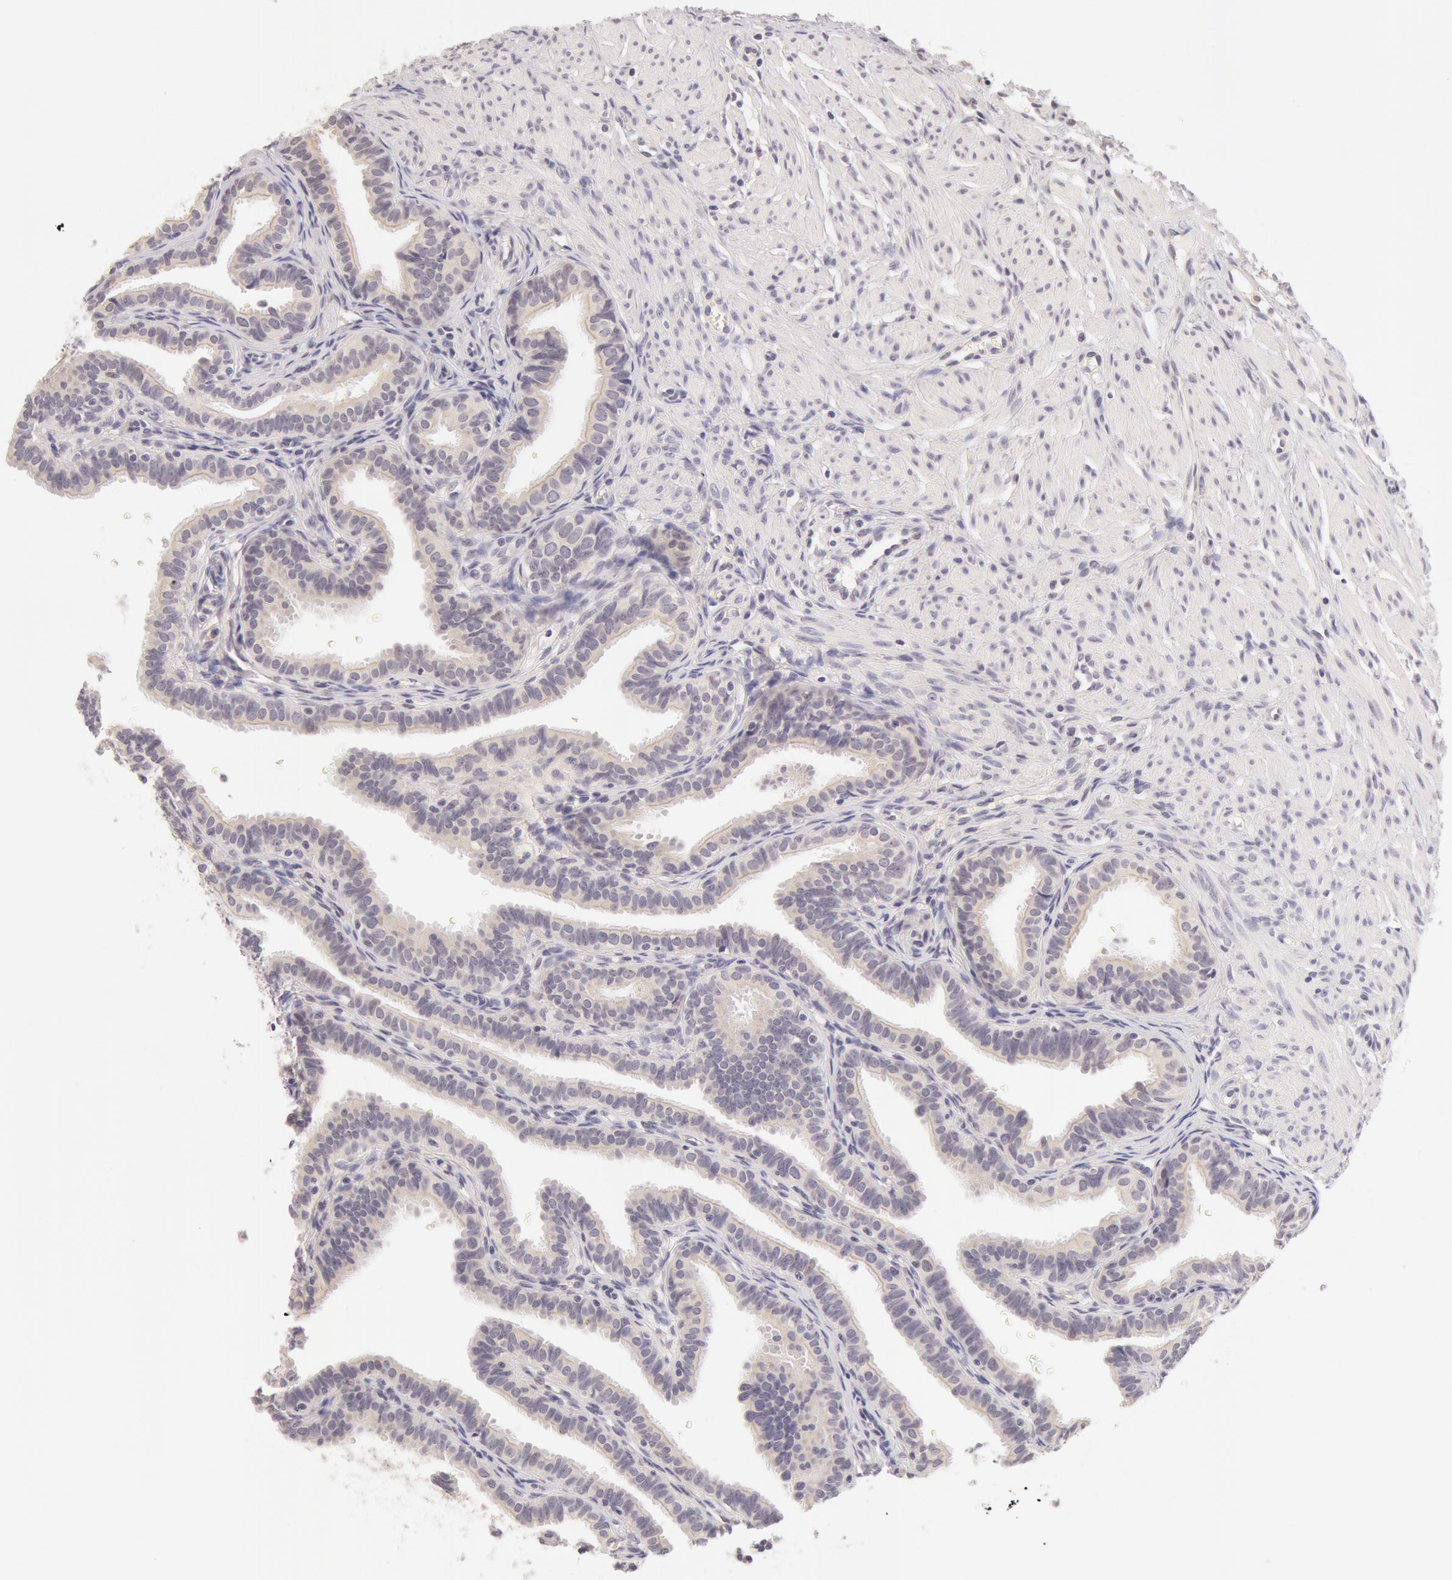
{"staining": {"intensity": "negative", "quantity": "none", "location": "none"}, "tissue": "fallopian tube", "cell_type": "Glandular cells", "image_type": "normal", "snomed": [{"axis": "morphology", "description": "Normal tissue, NOS"}, {"axis": "topography", "description": "Fallopian tube"}], "caption": "Fallopian tube stained for a protein using IHC reveals no expression glandular cells.", "gene": "ZNF597", "patient": {"sex": "female", "age": 32}}